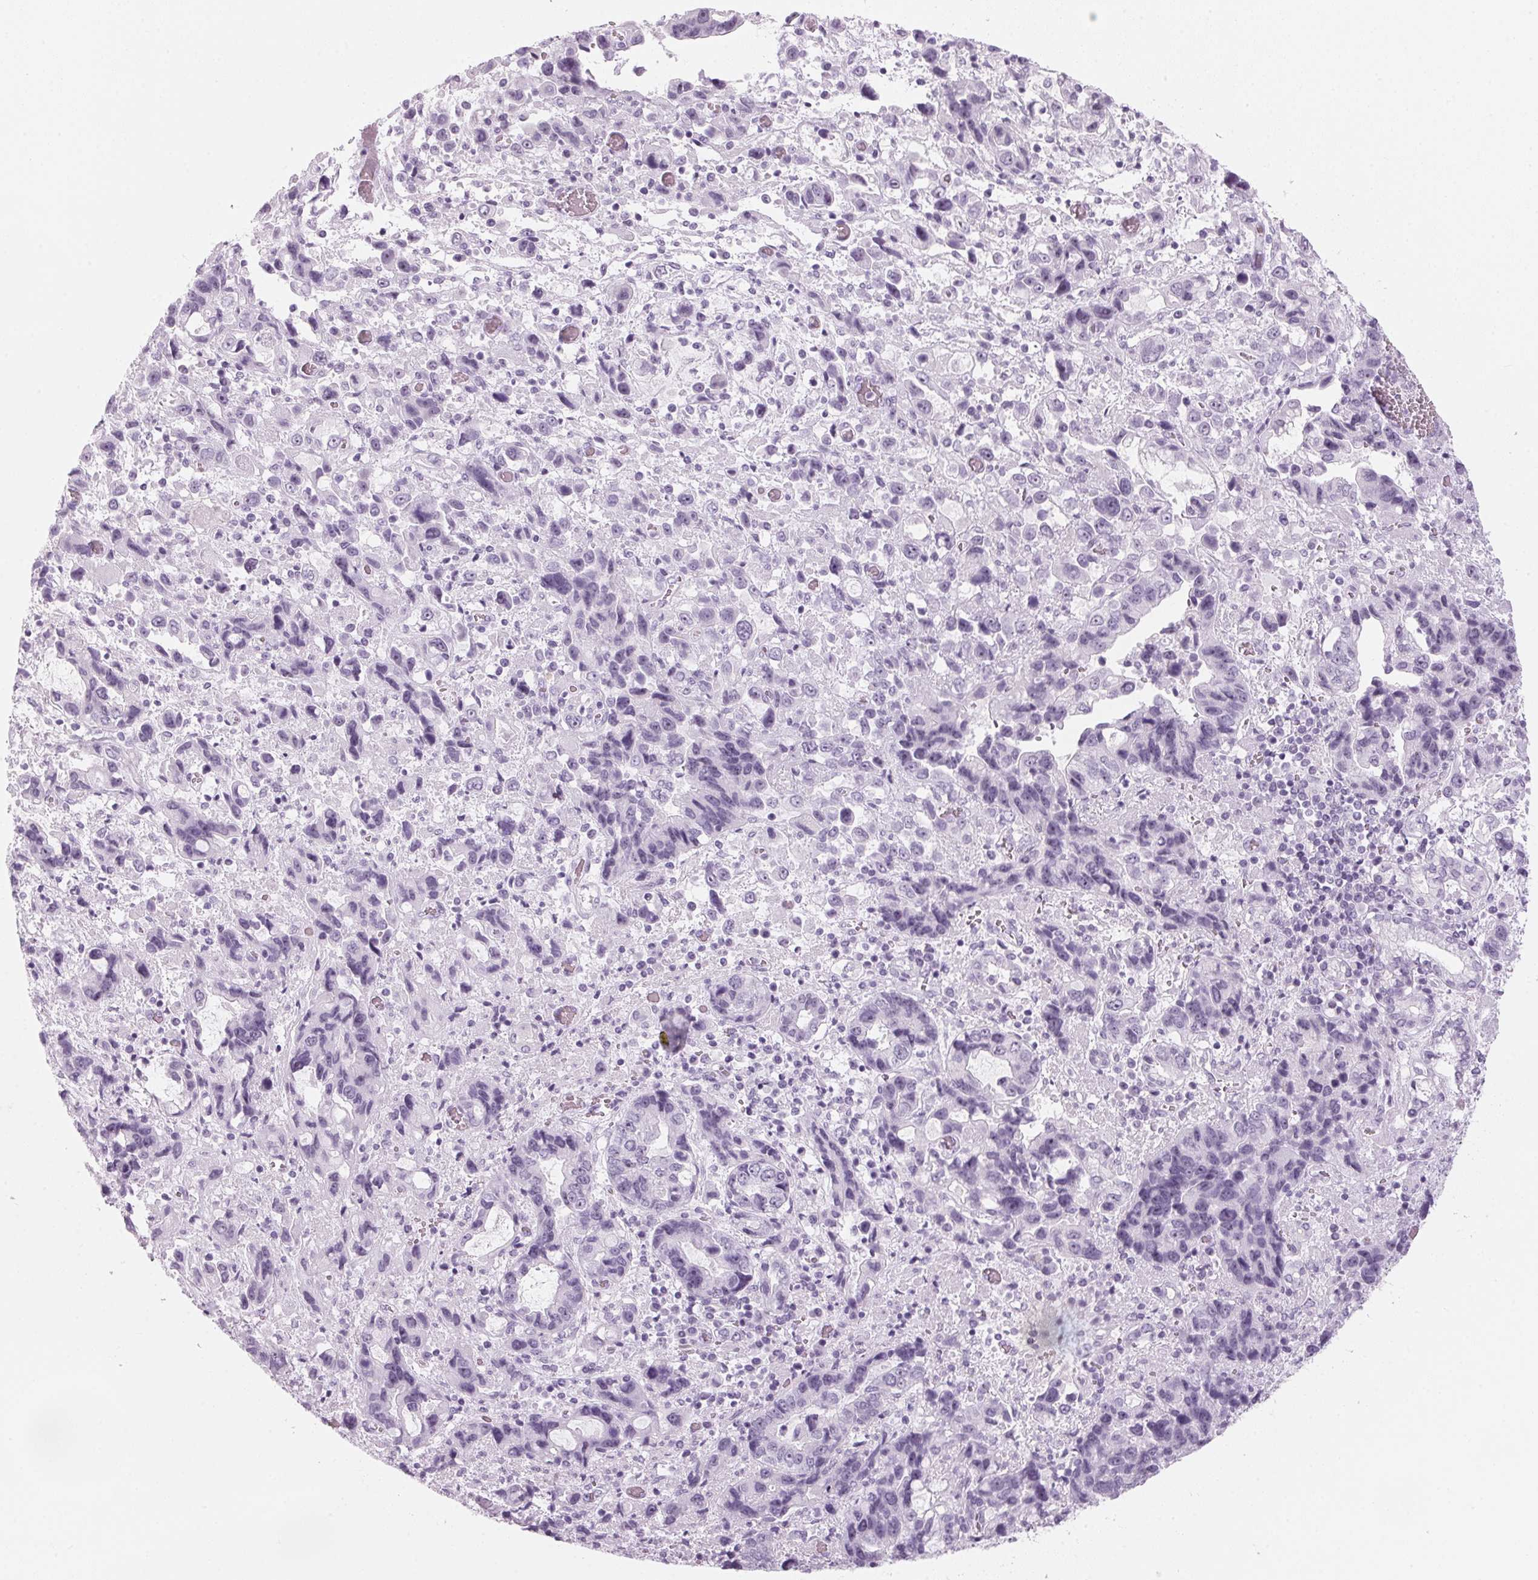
{"staining": {"intensity": "negative", "quantity": "none", "location": "none"}, "tissue": "stomach cancer", "cell_type": "Tumor cells", "image_type": "cancer", "snomed": [{"axis": "morphology", "description": "Adenocarcinoma, NOS"}, {"axis": "topography", "description": "Stomach, upper"}], "caption": "Micrograph shows no protein positivity in tumor cells of stomach adenocarcinoma tissue.", "gene": "DNTTIP2", "patient": {"sex": "female", "age": 81}}